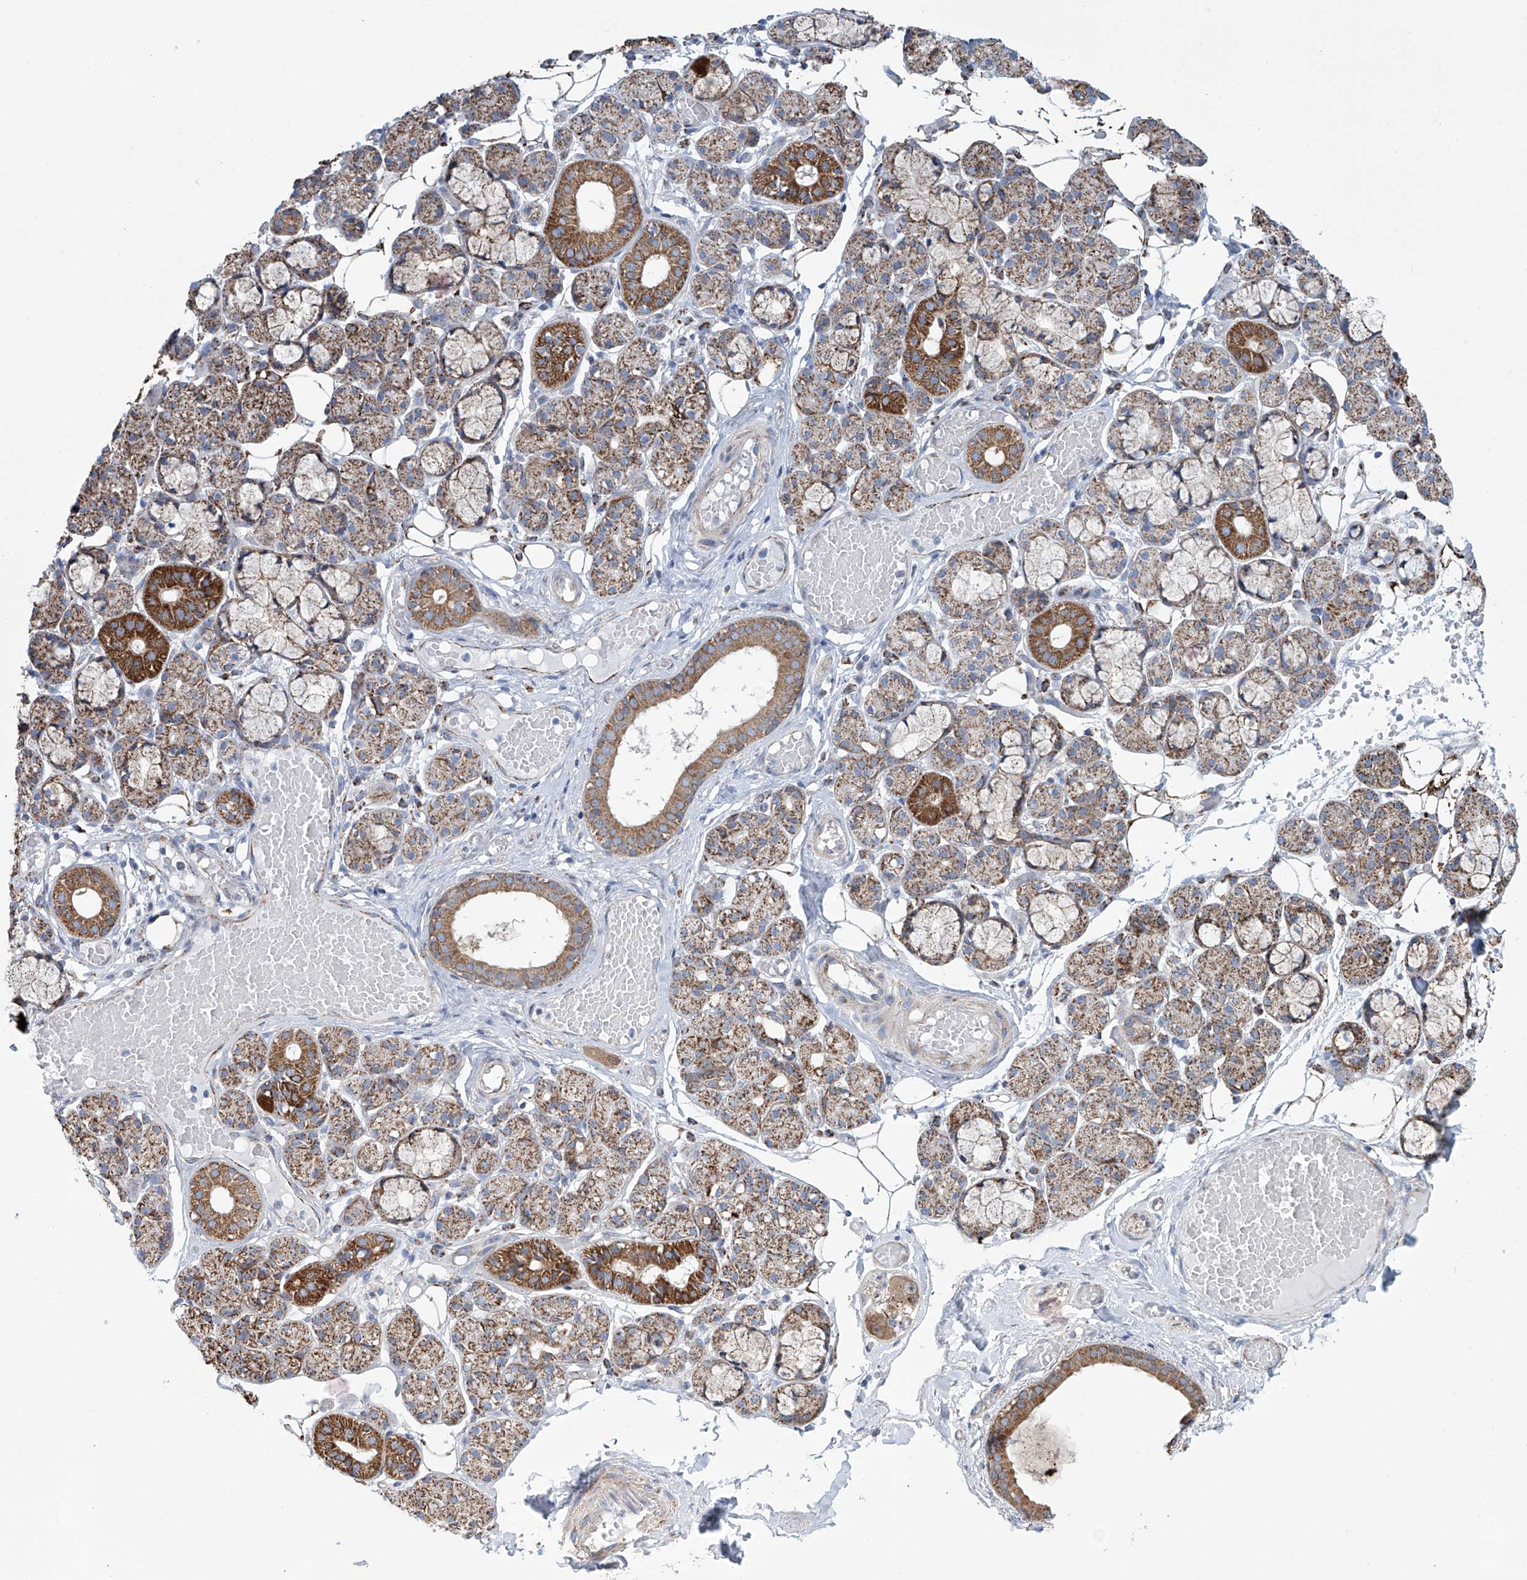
{"staining": {"intensity": "strong", "quantity": ">75%", "location": "cytoplasmic/membranous"}, "tissue": "salivary gland", "cell_type": "Glandular cells", "image_type": "normal", "snomed": [{"axis": "morphology", "description": "Normal tissue, NOS"}, {"axis": "topography", "description": "Salivary gland"}], "caption": "Protein staining displays strong cytoplasmic/membranous staining in about >75% of glandular cells in unremarkable salivary gland. Using DAB (3,3'-diaminobenzidine) (brown) and hematoxylin (blue) stains, captured at high magnification using brightfield microscopy.", "gene": "ALDH6A1", "patient": {"sex": "male", "age": 63}}